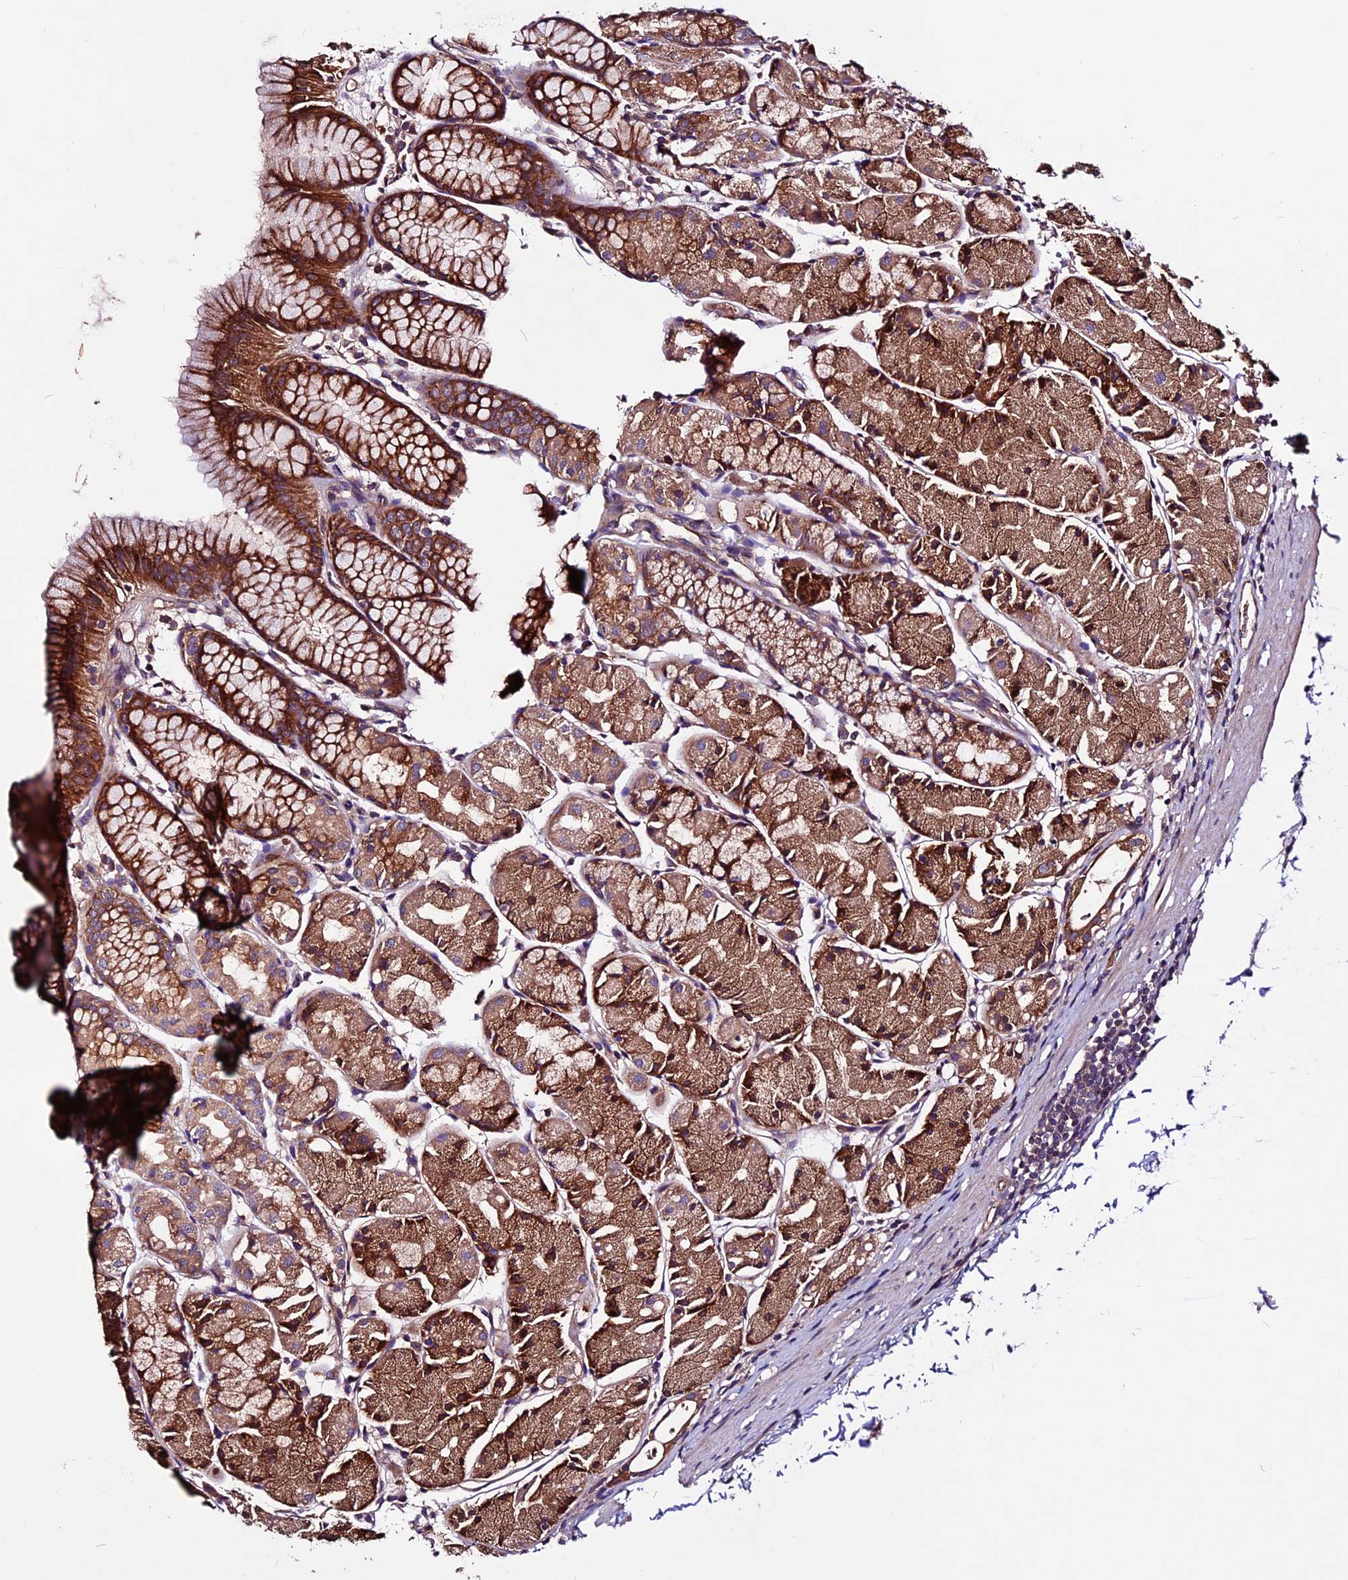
{"staining": {"intensity": "strong", "quantity": ">75%", "location": "cytoplasmic/membranous"}, "tissue": "stomach", "cell_type": "Glandular cells", "image_type": "normal", "snomed": [{"axis": "morphology", "description": "Normal tissue, NOS"}, {"axis": "topography", "description": "Stomach, upper"}], "caption": "Immunohistochemical staining of benign human stomach demonstrates strong cytoplasmic/membranous protein expression in about >75% of glandular cells. The staining was performed using DAB to visualize the protein expression in brown, while the nuclei were stained in blue with hematoxylin (Magnification: 20x).", "gene": "RINL", "patient": {"sex": "male", "age": 47}}